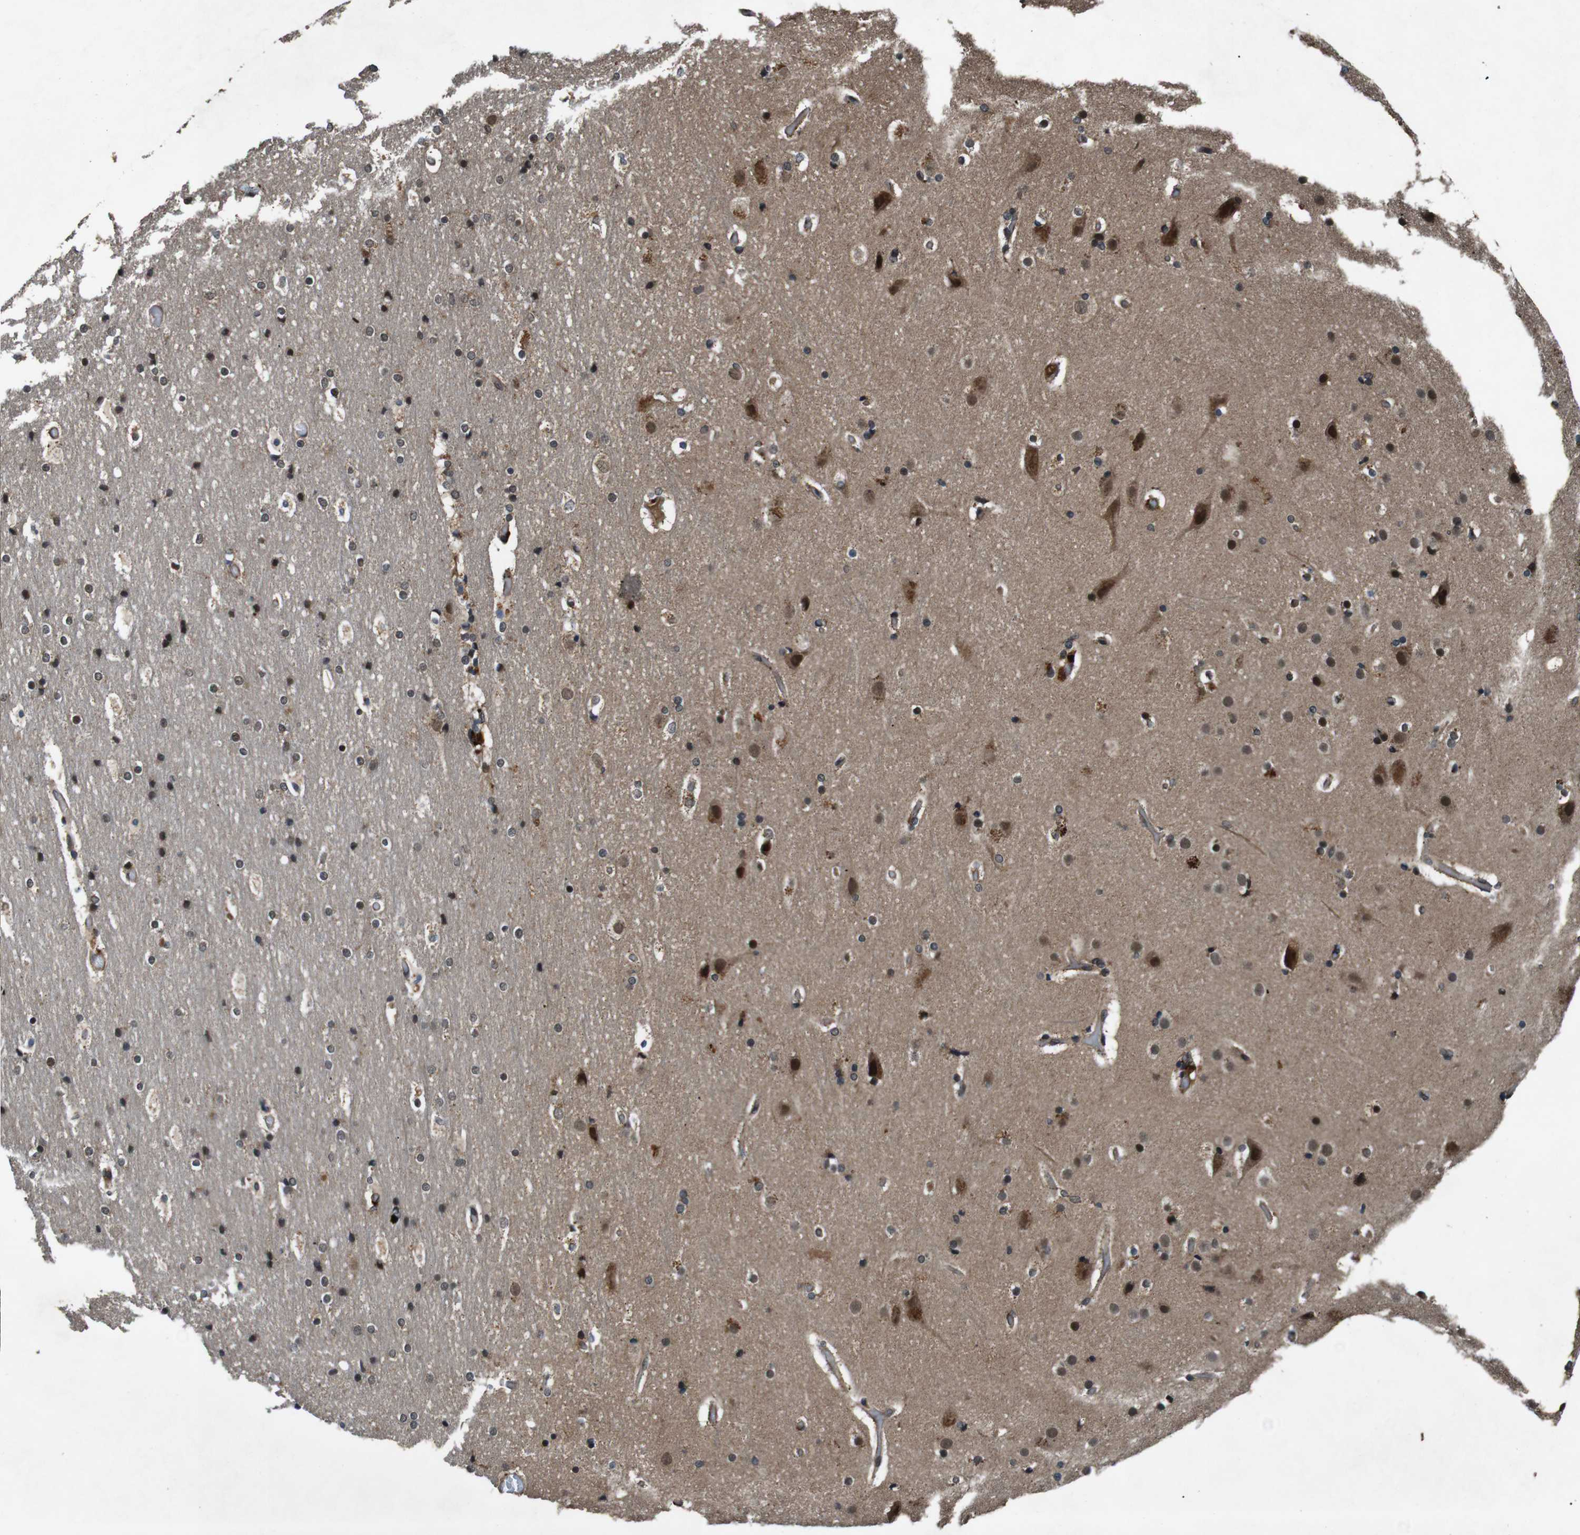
{"staining": {"intensity": "moderate", "quantity": "25%-75%", "location": "cytoplasmic/membranous"}, "tissue": "cerebral cortex", "cell_type": "Endothelial cells", "image_type": "normal", "snomed": [{"axis": "morphology", "description": "Normal tissue, NOS"}, {"axis": "topography", "description": "Cerebral cortex"}], "caption": "Benign cerebral cortex reveals moderate cytoplasmic/membranous positivity in about 25%-75% of endothelial cells, visualized by immunohistochemistry.", "gene": "SOCS1", "patient": {"sex": "male", "age": 57}}